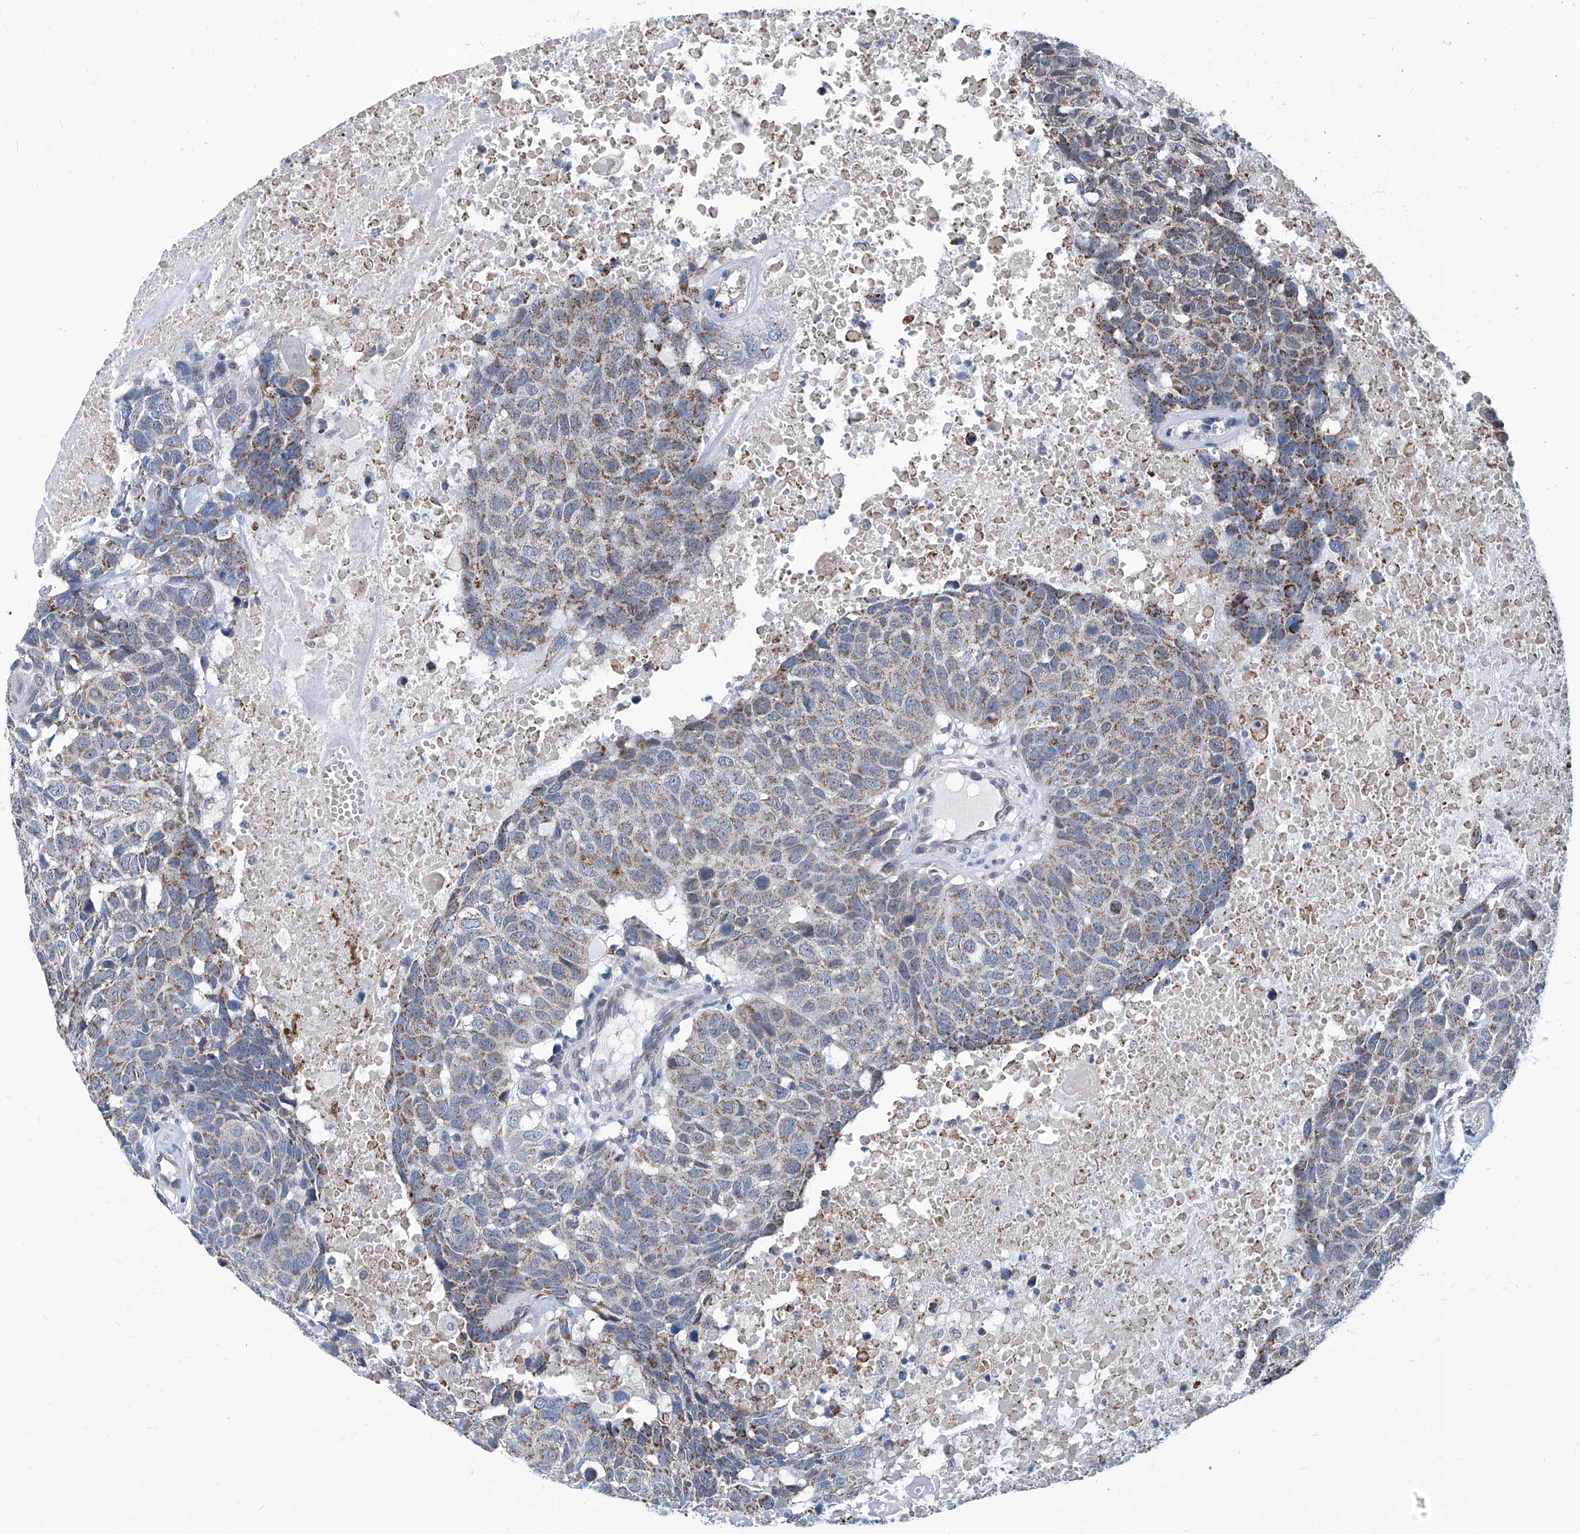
{"staining": {"intensity": "moderate", "quantity": ">75%", "location": "cytoplasmic/membranous"}, "tissue": "head and neck cancer", "cell_type": "Tumor cells", "image_type": "cancer", "snomed": [{"axis": "morphology", "description": "Squamous cell carcinoma, NOS"}, {"axis": "topography", "description": "Head-Neck"}], "caption": "DAB (3,3'-diaminobenzidine) immunohistochemical staining of squamous cell carcinoma (head and neck) exhibits moderate cytoplasmic/membranous protein positivity in approximately >75% of tumor cells.", "gene": "USP48", "patient": {"sex": "male", "age": 66}}